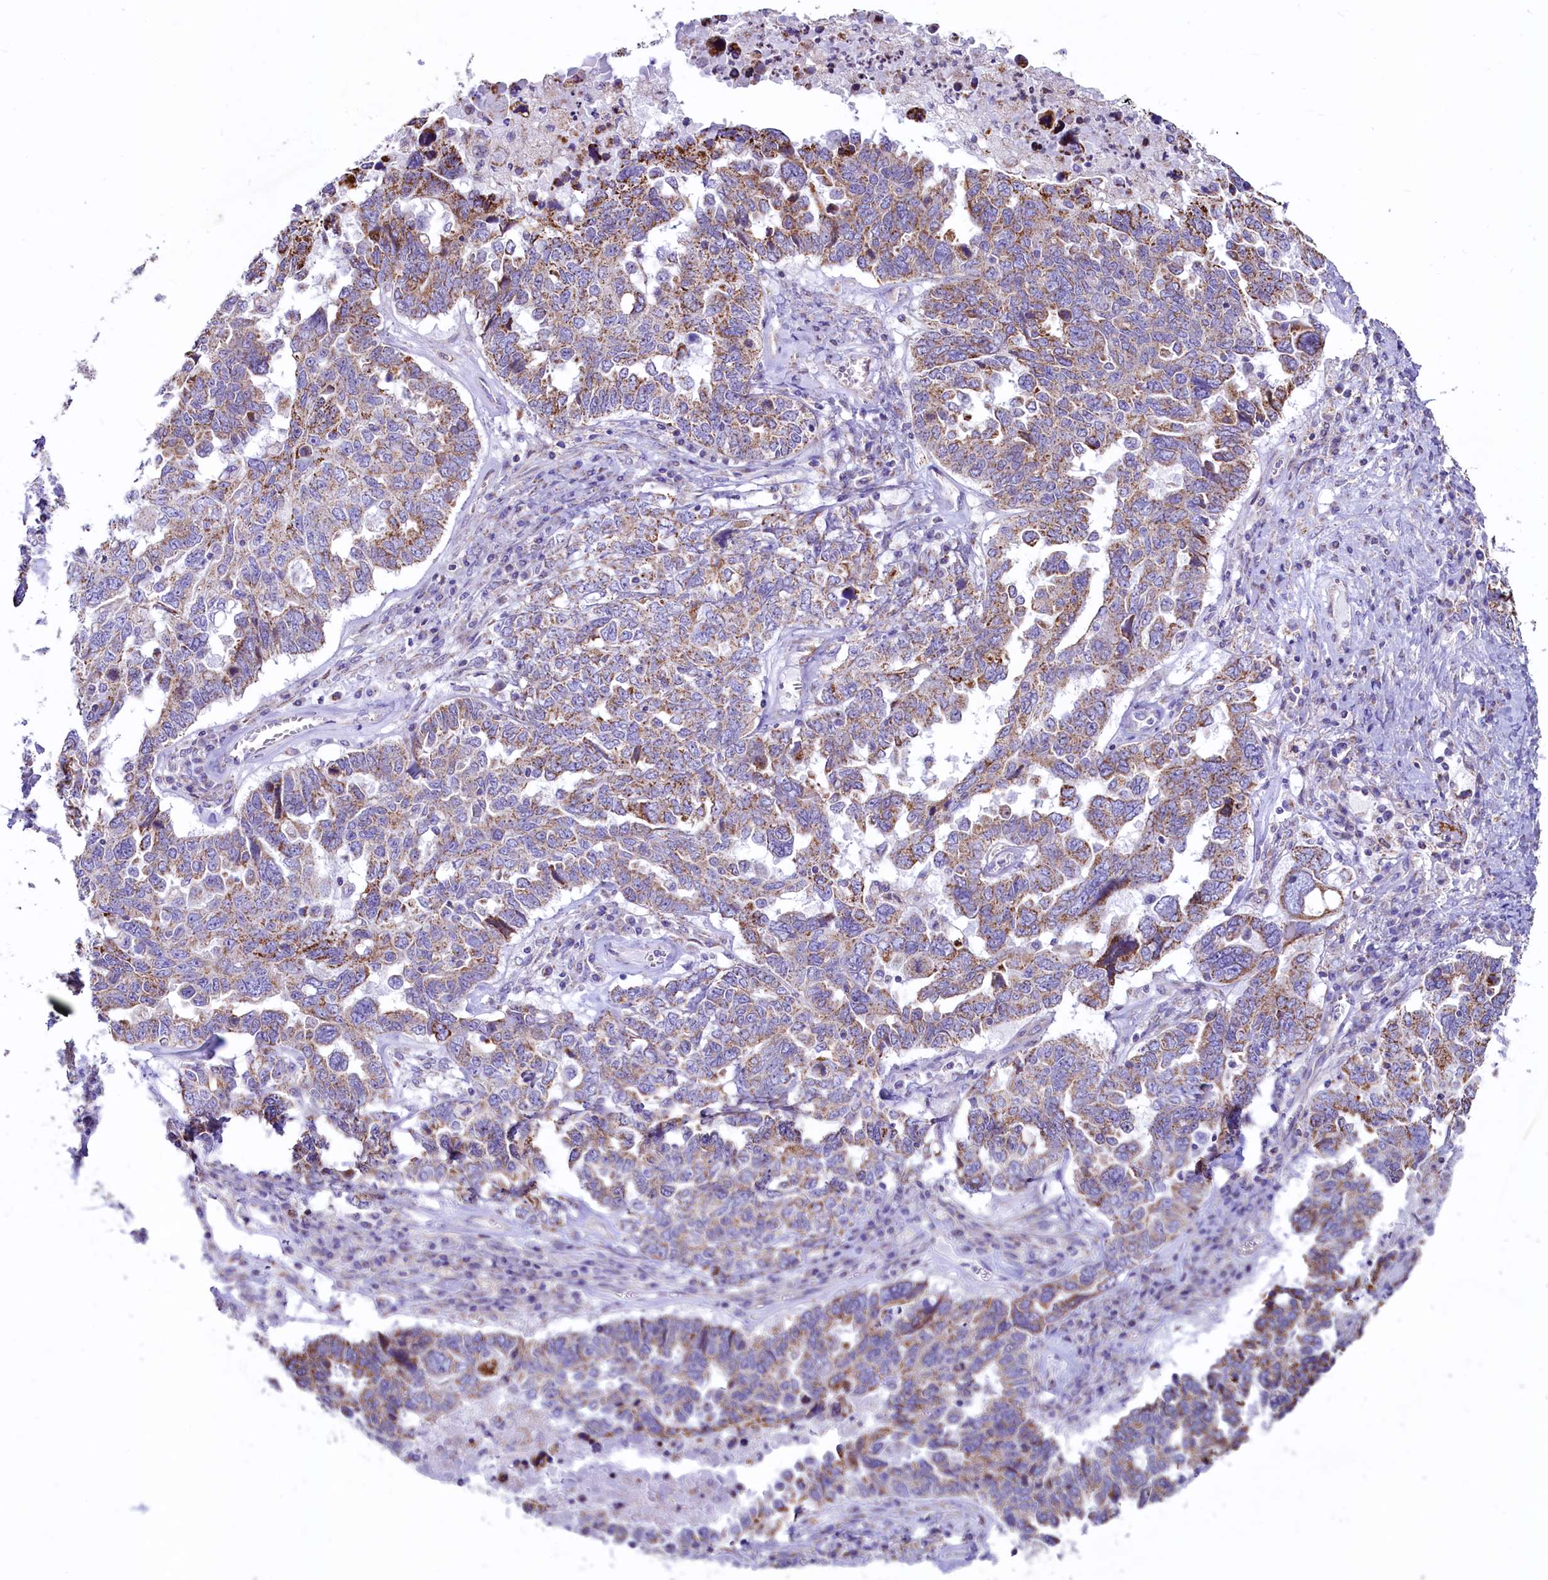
{"staining": {"intensity": "moderate", "quantity": "25%-75%", "location": "cytoplasmic/membranous"}, "tissue": "ovarian cancer", "cell_type": "Tumor cells", "image_type": "cancer", "snomed": [{"axis": "morphology", "description": "Carcinoma, endometroid"}, {"axis": "topography", "description": "Ovary"}], "caption": "Tumor cells demonstrate moderate cytoplasmic/membranous positivity in about 25%-75% of cells in ovarian cancer.", "gene": "VWCE", "patient": {"sex": "female", "age": 62}}